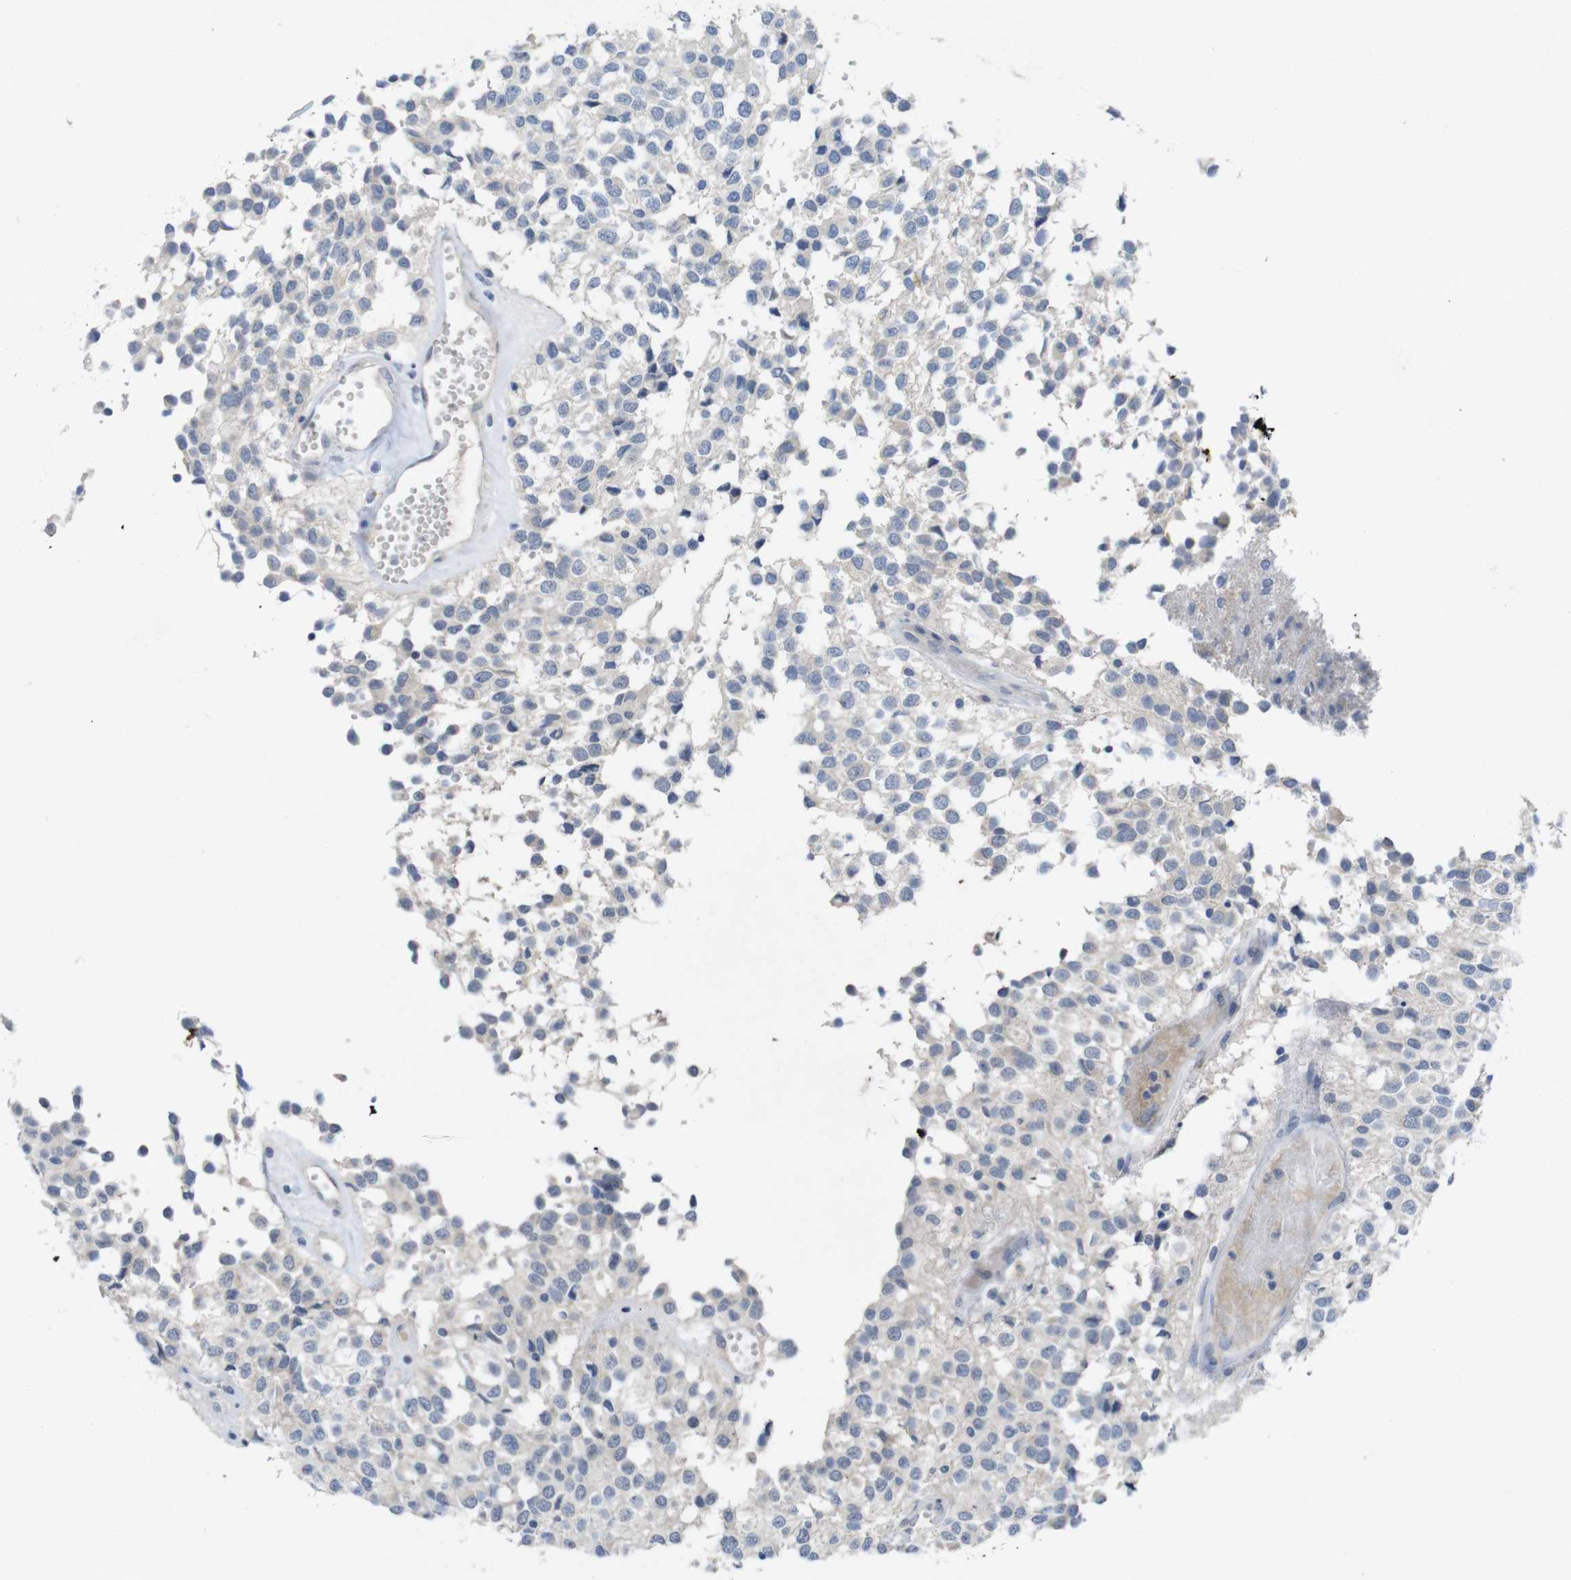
{"staining": {"intensity": "negative", "quantity": "none", "location": "none"}, "tissue": "glioma", "cell_type": "Tumor cells", "image_type": "cancer", "snomed": [{"axis": "morphology", "description": "Glioma, malignant, High grade"}, {"axis": "topography", "description": "Brain"}], "caption": "DAB (3,3'-diaminobenzidine) immunohistochemical staining of human malignant high-grade glioma exhibits no significant expression in tumor cells.", "gene": "SLAMF7", "patient": {"sex": "male", "age": 32}}